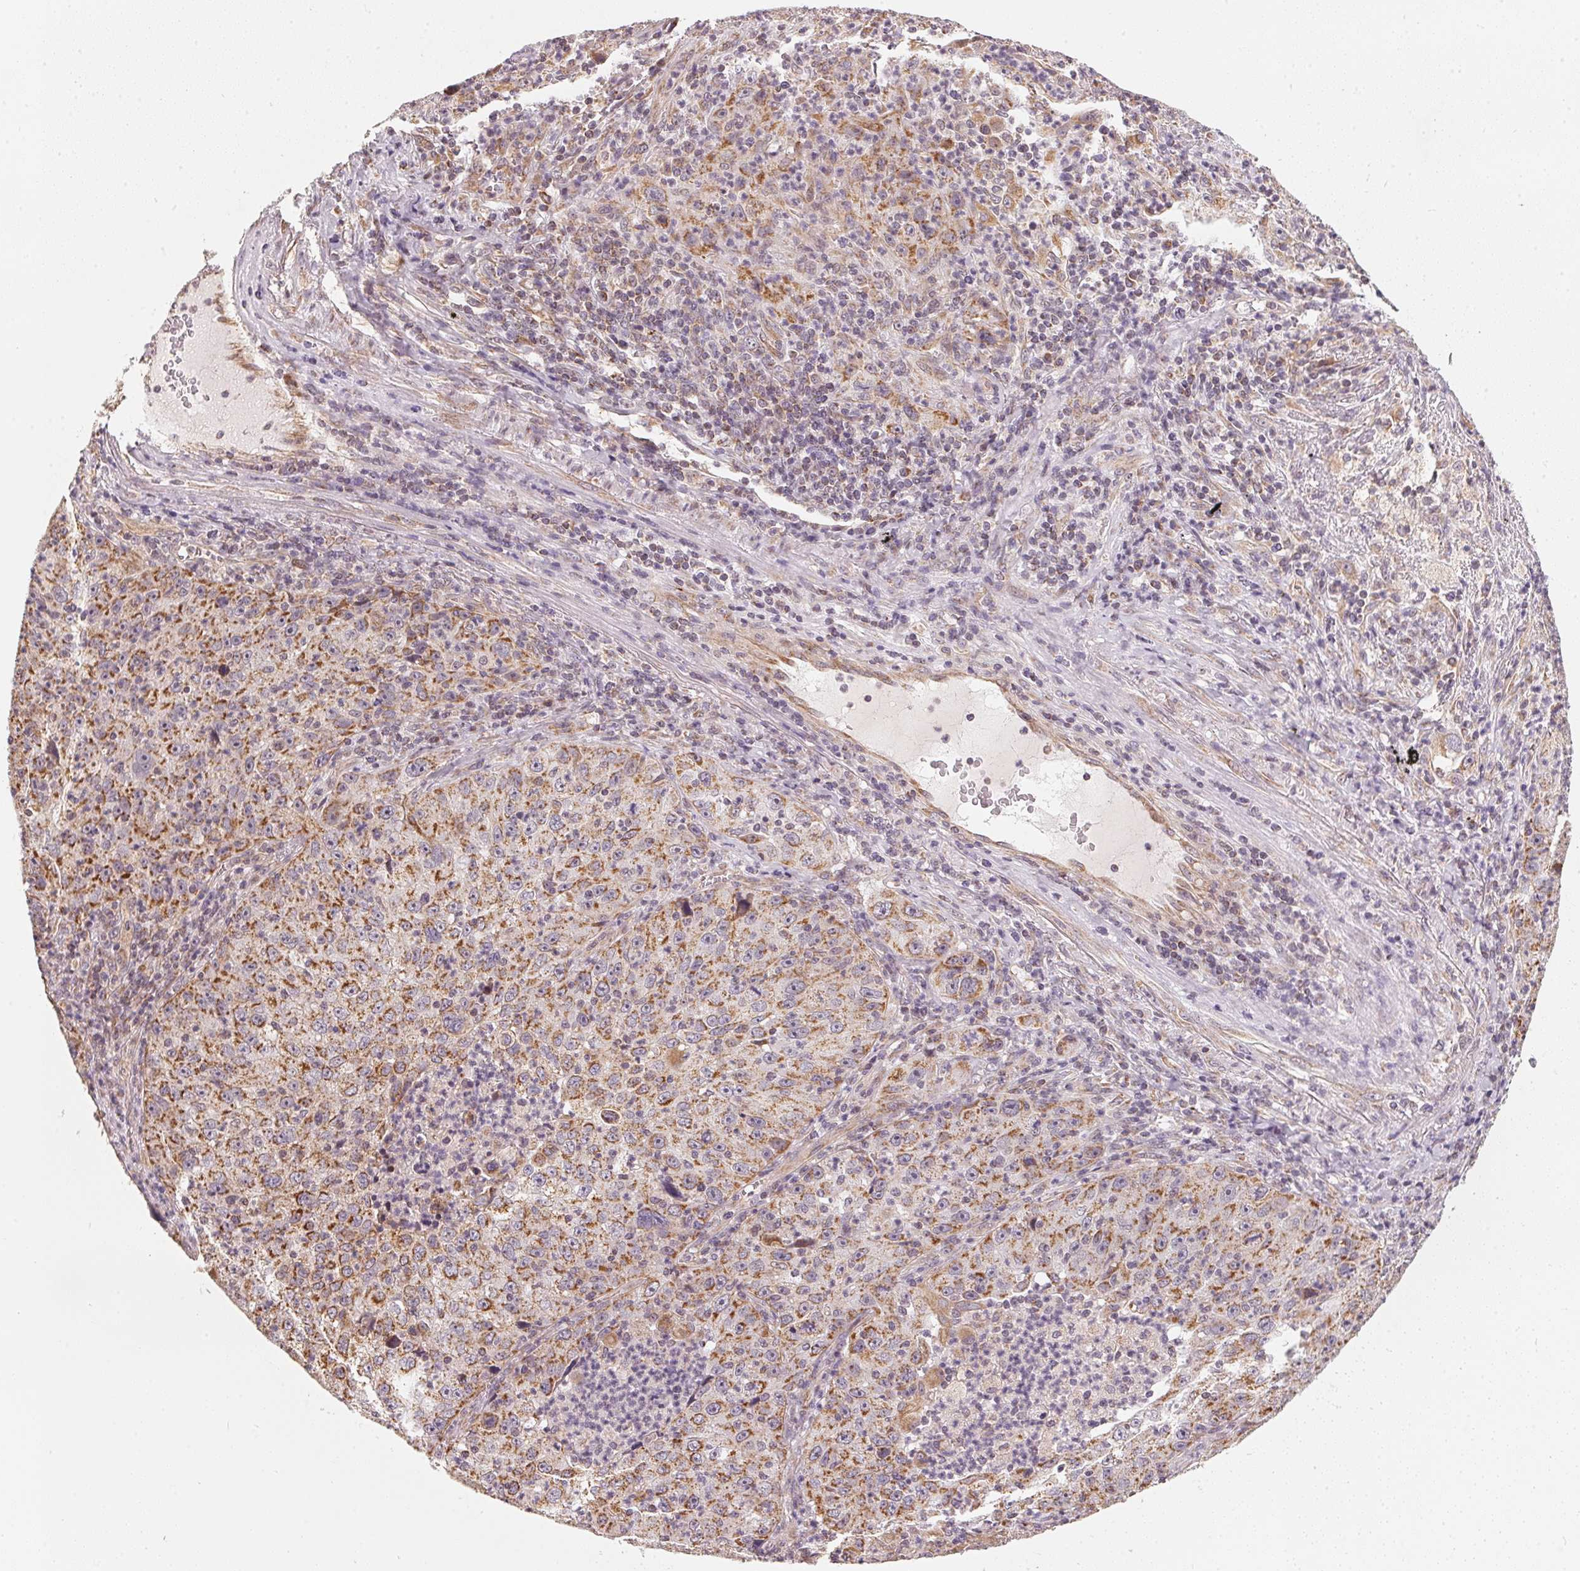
{"staining": {"intensity": "moderate", "quantity": "25%-75%", "location": "cytoplasmic/membranous"}, "tissue": "lung cancer", "cell_type": "Tumor cells", "image_type": "cancer", "snomed": [{"axis": "morphology", "description": "Squamous cell carcinoma, NOS"}, {"axis": "topography", "description": "Lung"}], "caption": "Human lung cancer stained with a brown dye exhibits moderate cytoplasmic/membranous positive staining in about 25%-75% of tumor cells.", "gene": "MATCAP1", "patient": {"sex": "male", "age": 71}}